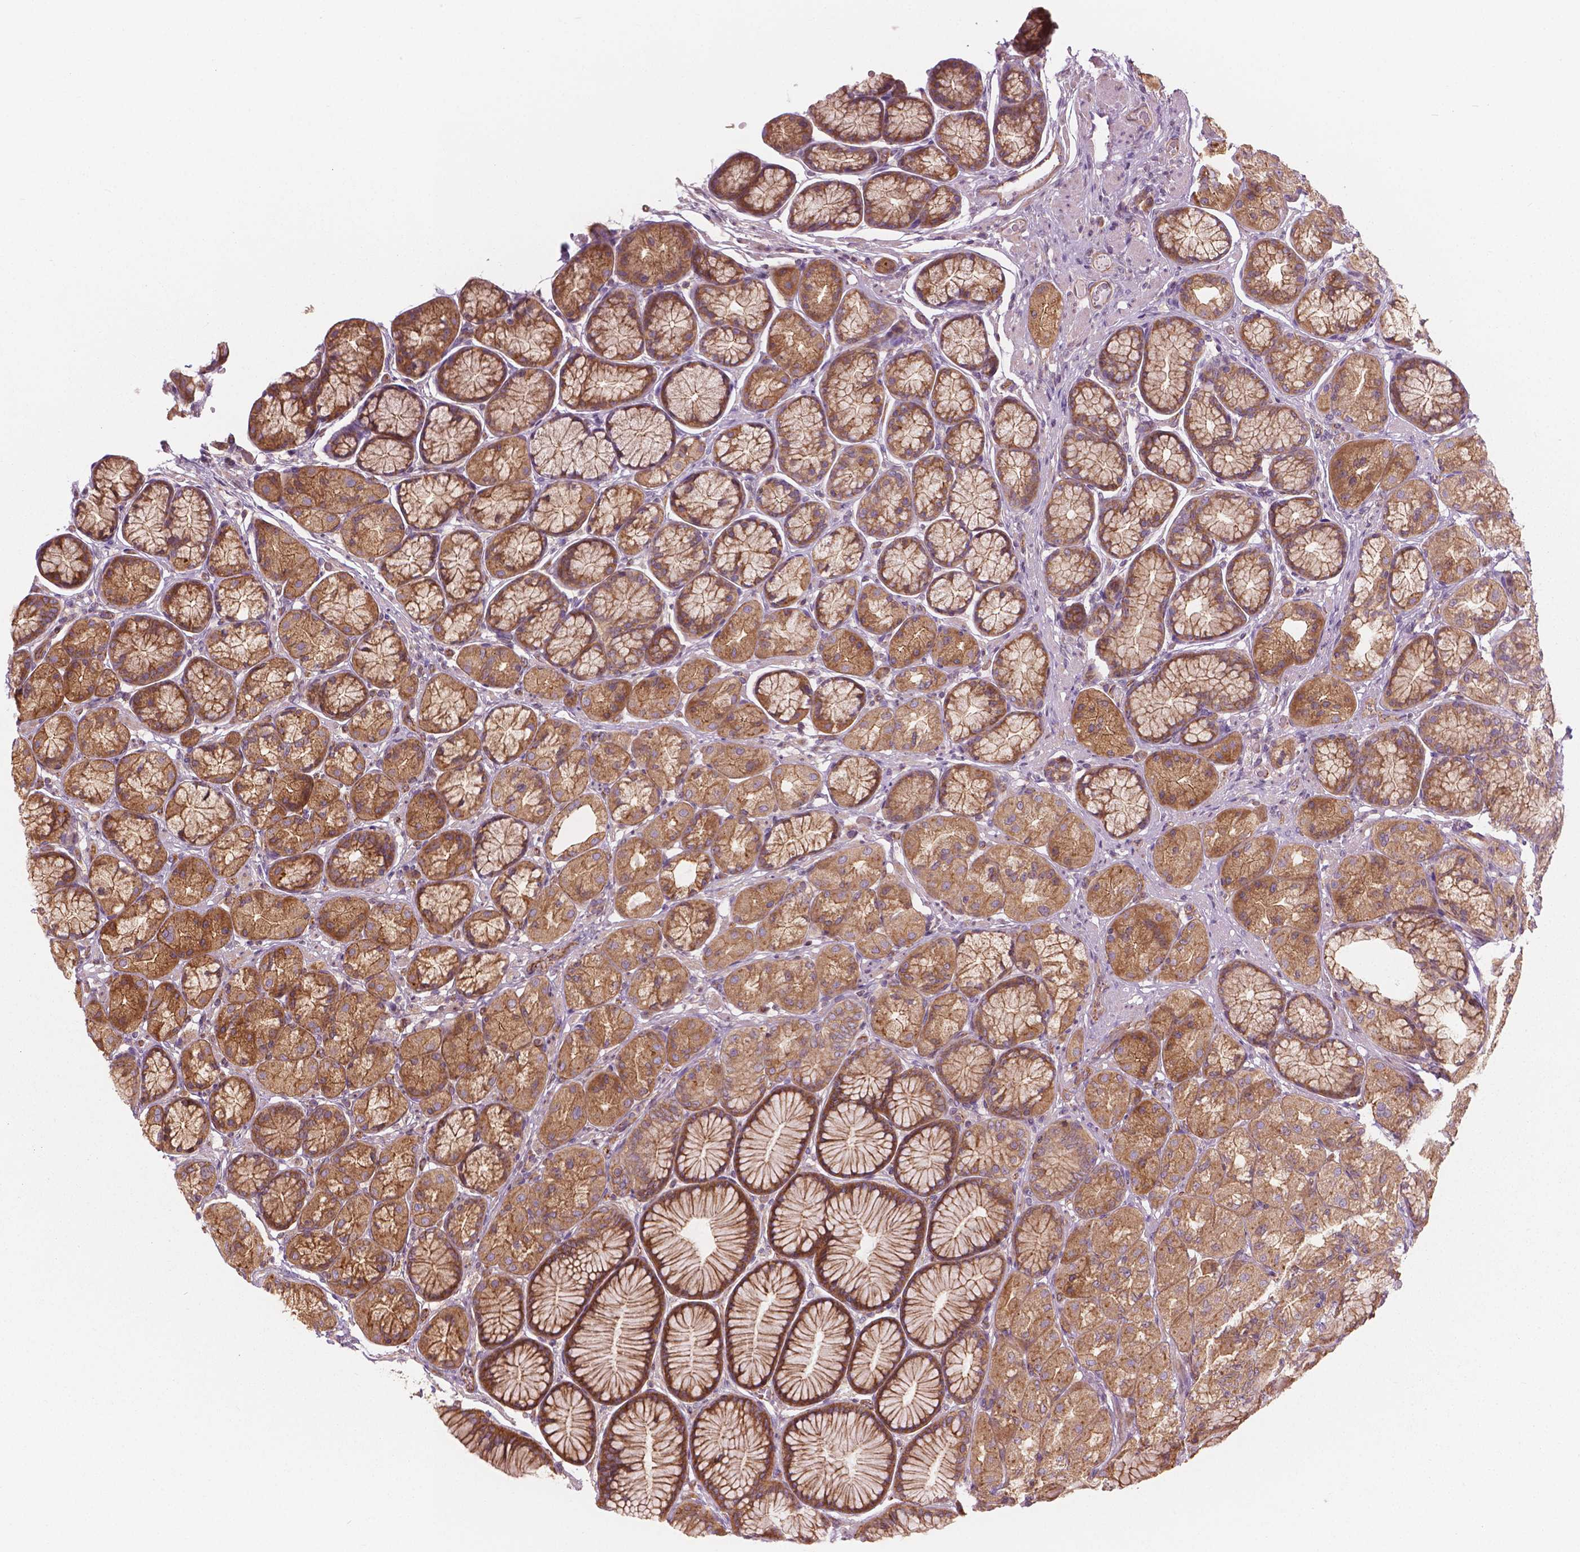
{"staining": {"intensity": "moderate", "quantity": ">75%", "location": "cytoplasmic/membranous"}, "tissue": "stomach", "cell_type": "Glandular cells", "image_type": "normal", "snomed": [{"axis": "morphology", "description": "Normal tissue, NOS"}, {"axis": "morphology", "description": "Adenocarcinoma, NOS"}, {"axis": "morphology", "description": "Adenocarcinoma, High grade"}, {"axis": "topography", "description": "Stomach, upper"}, {"axis": "topography", "description": "Stomach"}], "caption": "Immunohistochemistry (DAB) staining of unremarkable human stomach demonstrates moderate cytoplasmic/membranous protein staining in approximately >75% of glandular cells. (DAB = brown stain, brightfield microscopy at high magnification).", "gene": "SURF4", "patient": {"sex": "female", "age": 65}}